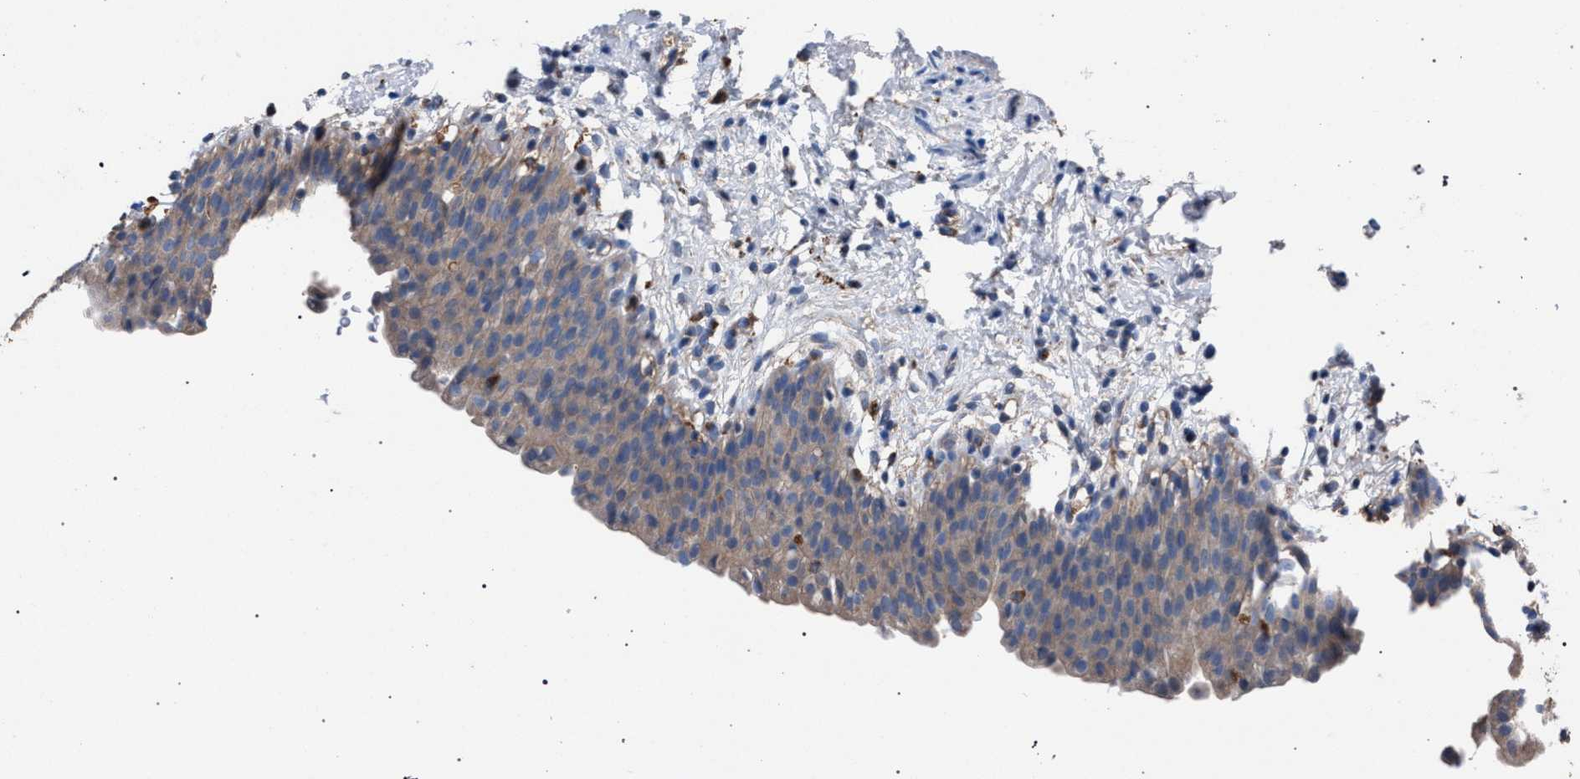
{"staining": {"intensity": "weak", "quantity": ">75%", "location": "cytoplasmic/membranous"}, "tissue": "urinary bladder", "cell_type": "Urothelial cells", "image_type": "normal", "snomed": [{"axis": "morphology", "description": "Normal tissue, NOS"}, {"axis": "topography", "description": "Urinary bladder"}], "caption": "Immunohistochemical staining of unremarkable human urinary bladder displays low levels of weak cytoplasmic/membranous positivity in approximately >75% of urothelial cells.", "gene": "ATP6V0A1", "patient": {"sex": "male", "age": 37}}